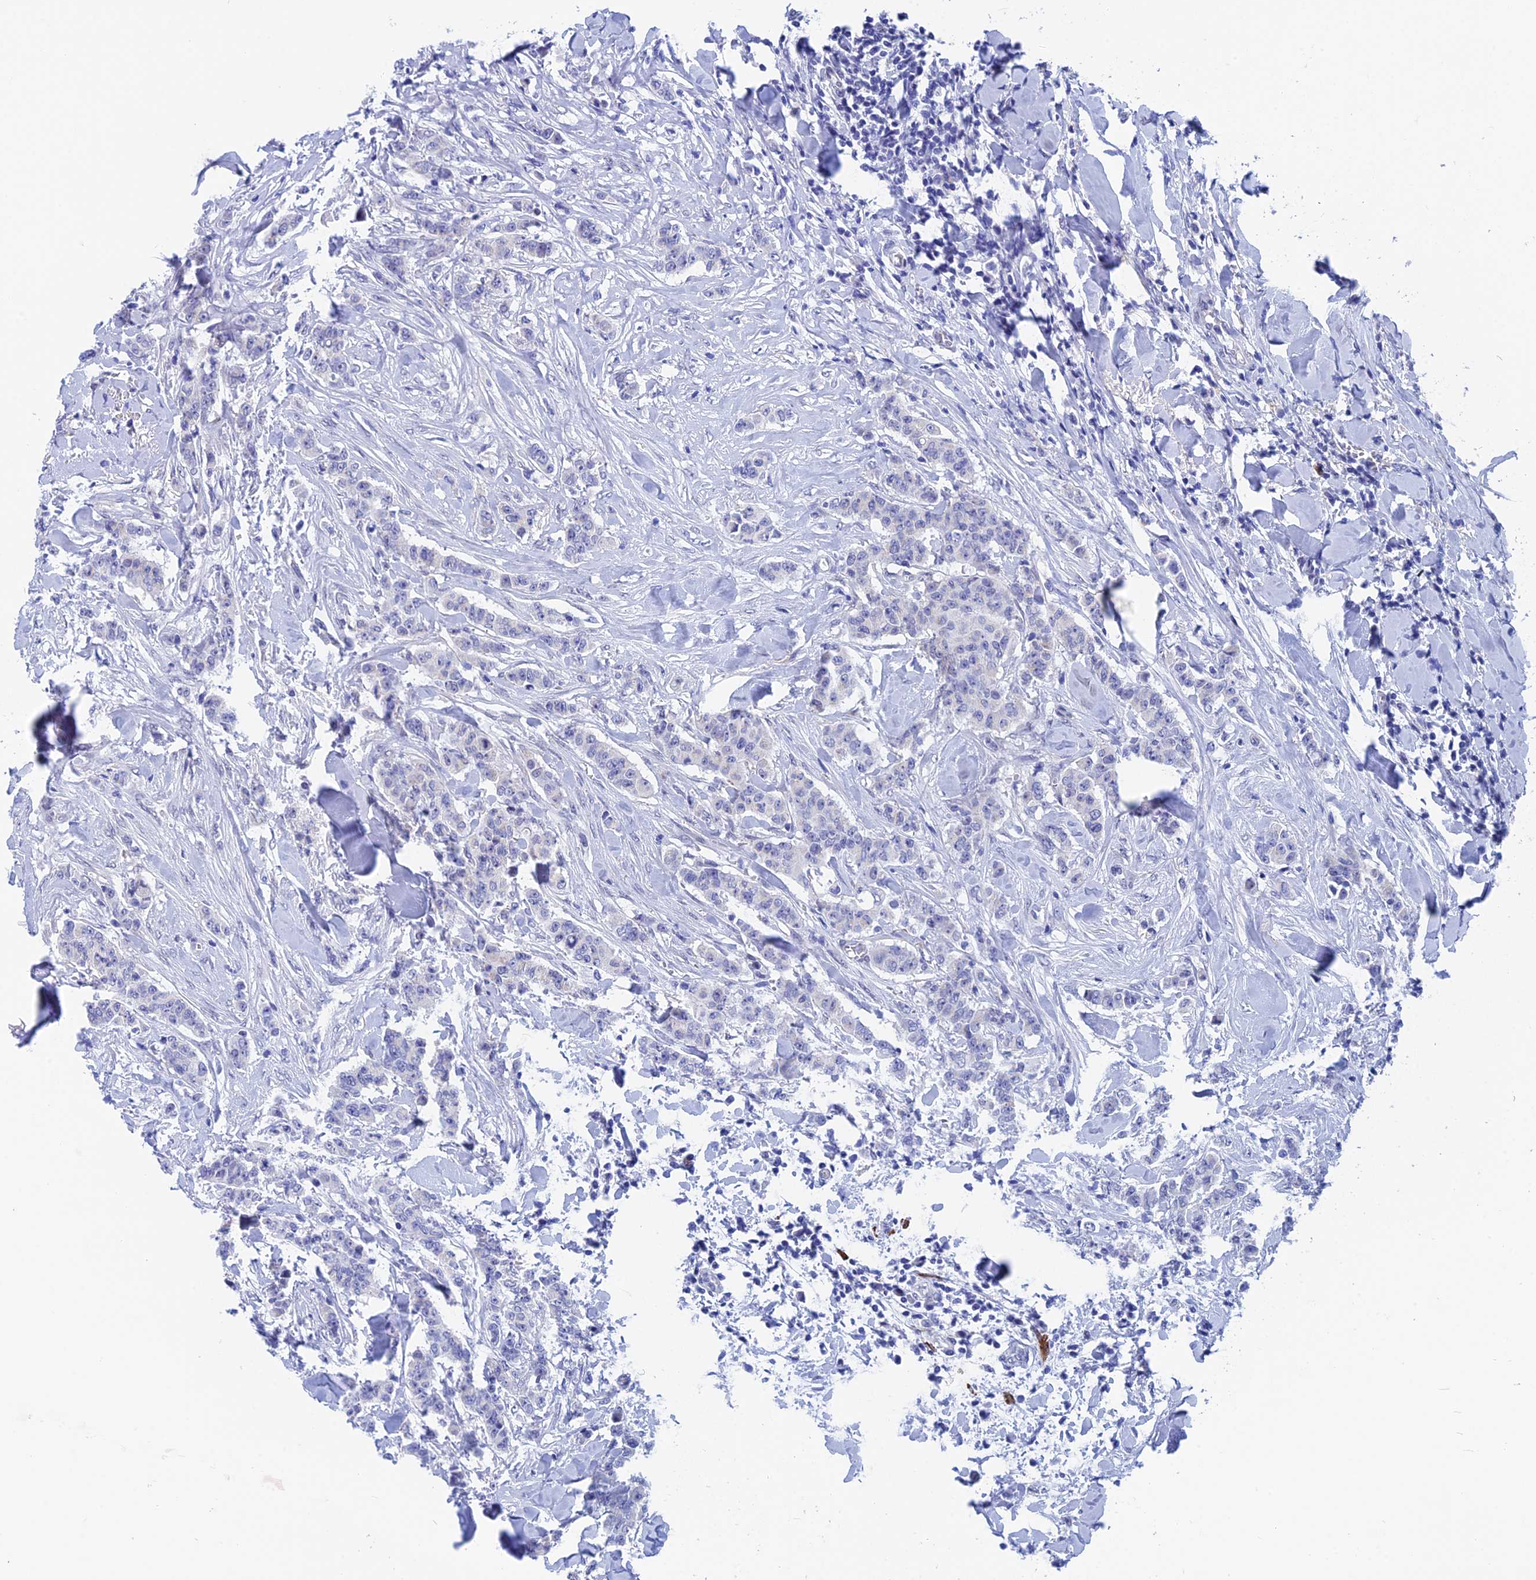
{"staining": {"intensity": "negative", "quantity": "none", "location": "none"}, "tissue": "breast cancer", "cell_type": "Tumor cells", "image_type": "cancer", "snomed": [{"axis": "morphology", "description": "Duct carcinoma"}, {"axis": "topography", "description": "Breast"}], "caption": "Micrograph shows no significant protein positivity in tumor cells of breast invasive ductal carcinoma.", "gene": "WDR83", "patient": {"sex": "female", "age": 40}}